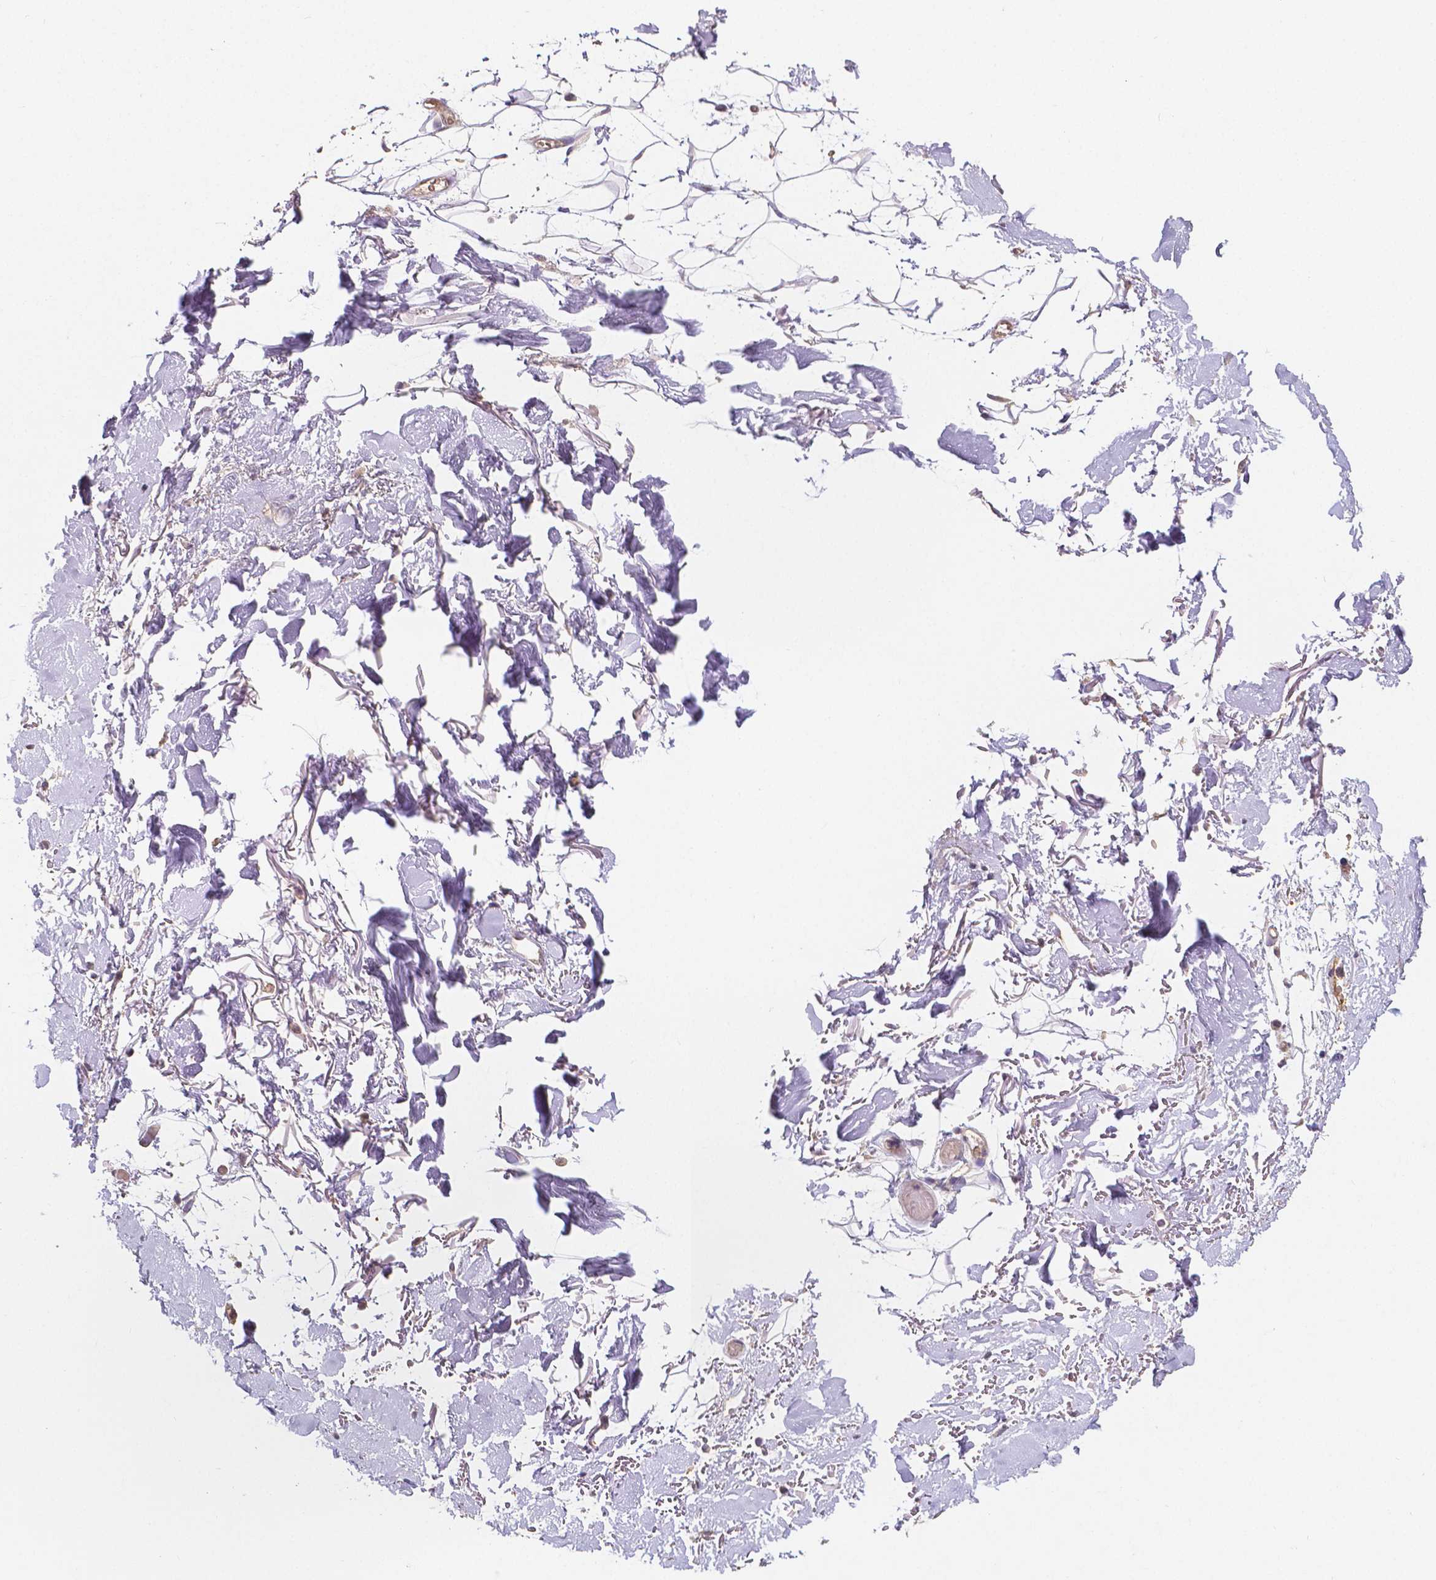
{"staining": {"intensity": "negative", "quantity": "none", "location": "none"}, "tissue": "adipose tissue", "cell_type": "Adipocytes", "image_type": "normal", "snomed": [{"axis": "morphology", "description": "Normal tissue, NOS"}, {"axis": "topography", "description": "Anal"}, {"axis": "topography", "description": "Peripheral nerve tissue"}], "caption": "Normal adipose tissue was stained to show a protein in brown. There is no significant positivity in adipocytes.", "gene": "ELAVL2", "patient": {"sex": "male", "age": 78}}